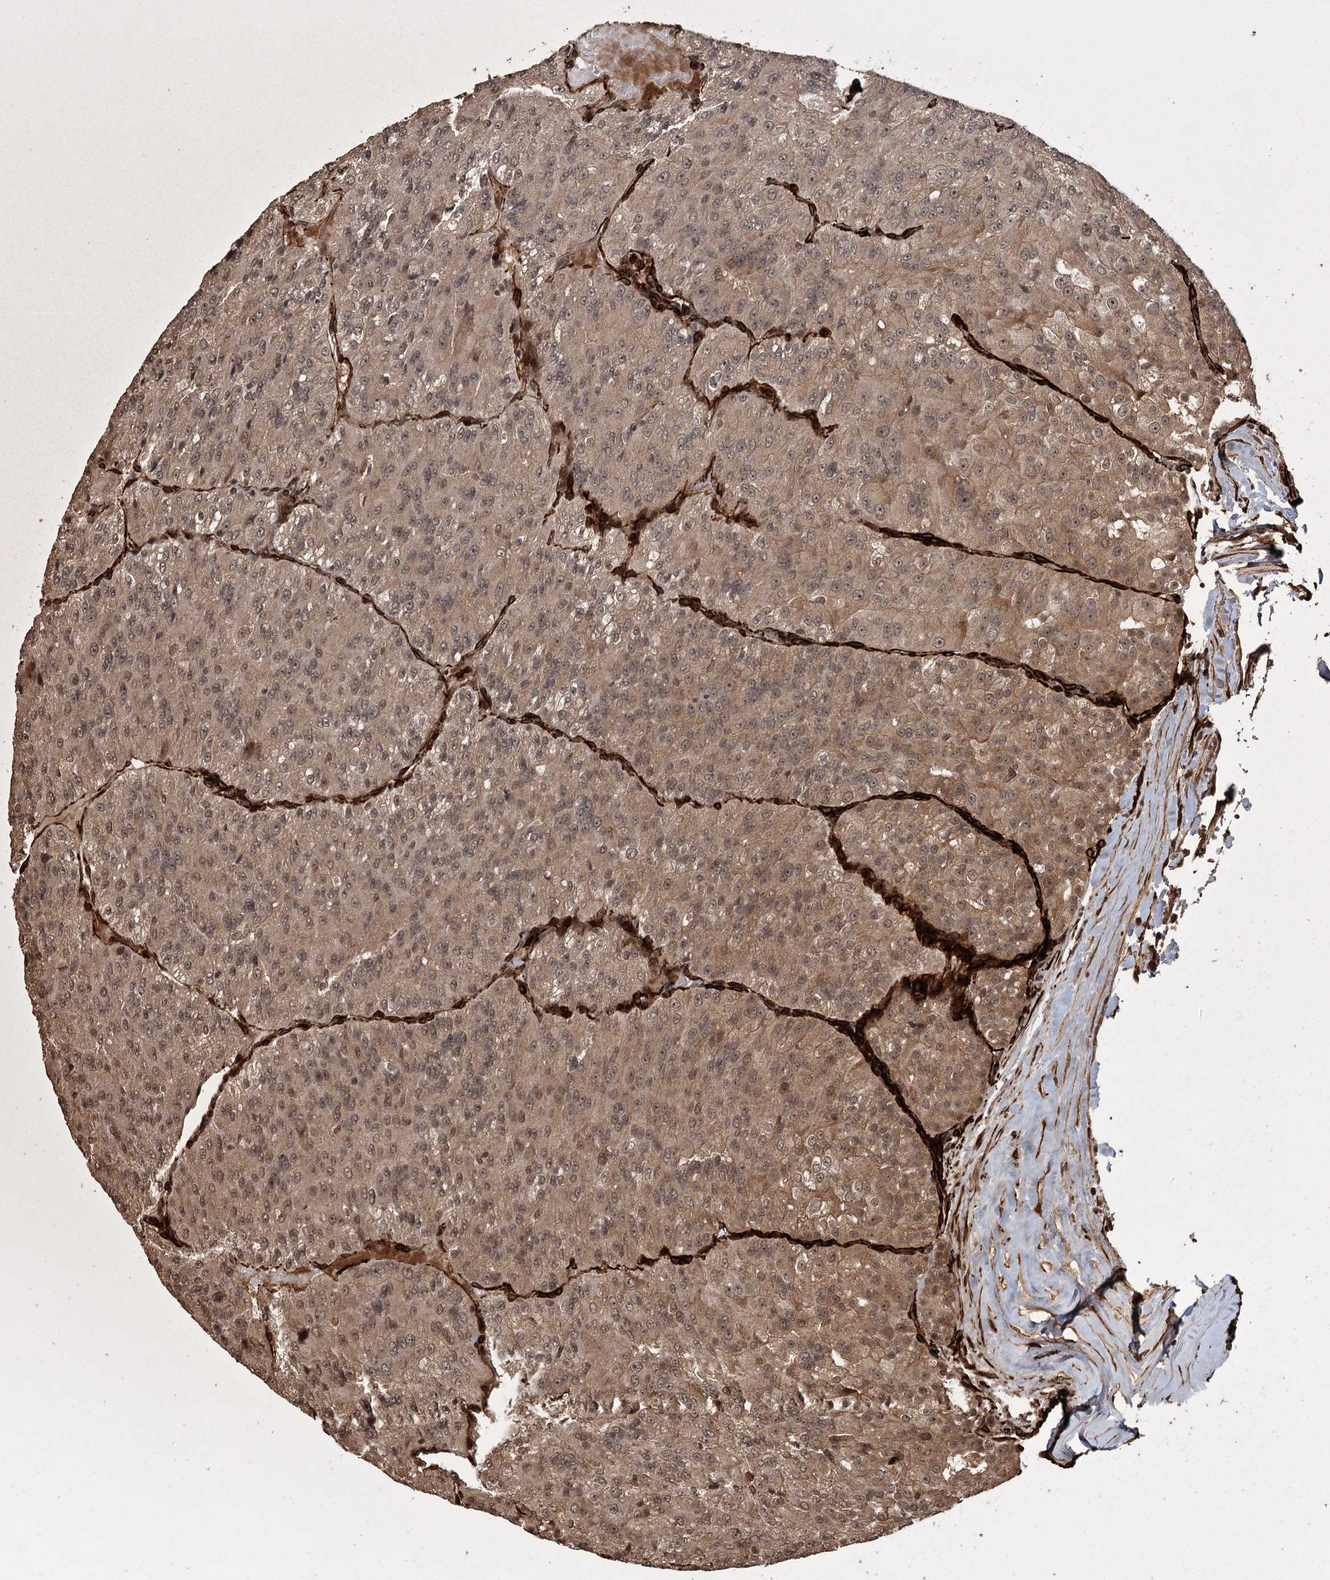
{"staining": {"intensity": "moderate", "quantity": ">75%", "location": "cytoplasmic/membranous,nuclear"}, "tissue": "renal cancer", "cell_type": "Tumor cells", "image_type": "cancer", "snomed": [{"axis": "morphology", "description": "Adenocarcinoma, NOS"}, {"axis": "topography", "description": "Kidney"}], "caption": "The micrograph shows staining of renal adenocarcinoma, revealing moderate cytoplasmic/membranous and nuclear protein staining (brown color) within tumor cells.", "gene": "RPAP3", "patient": {"sex": "female", "age": 63}}